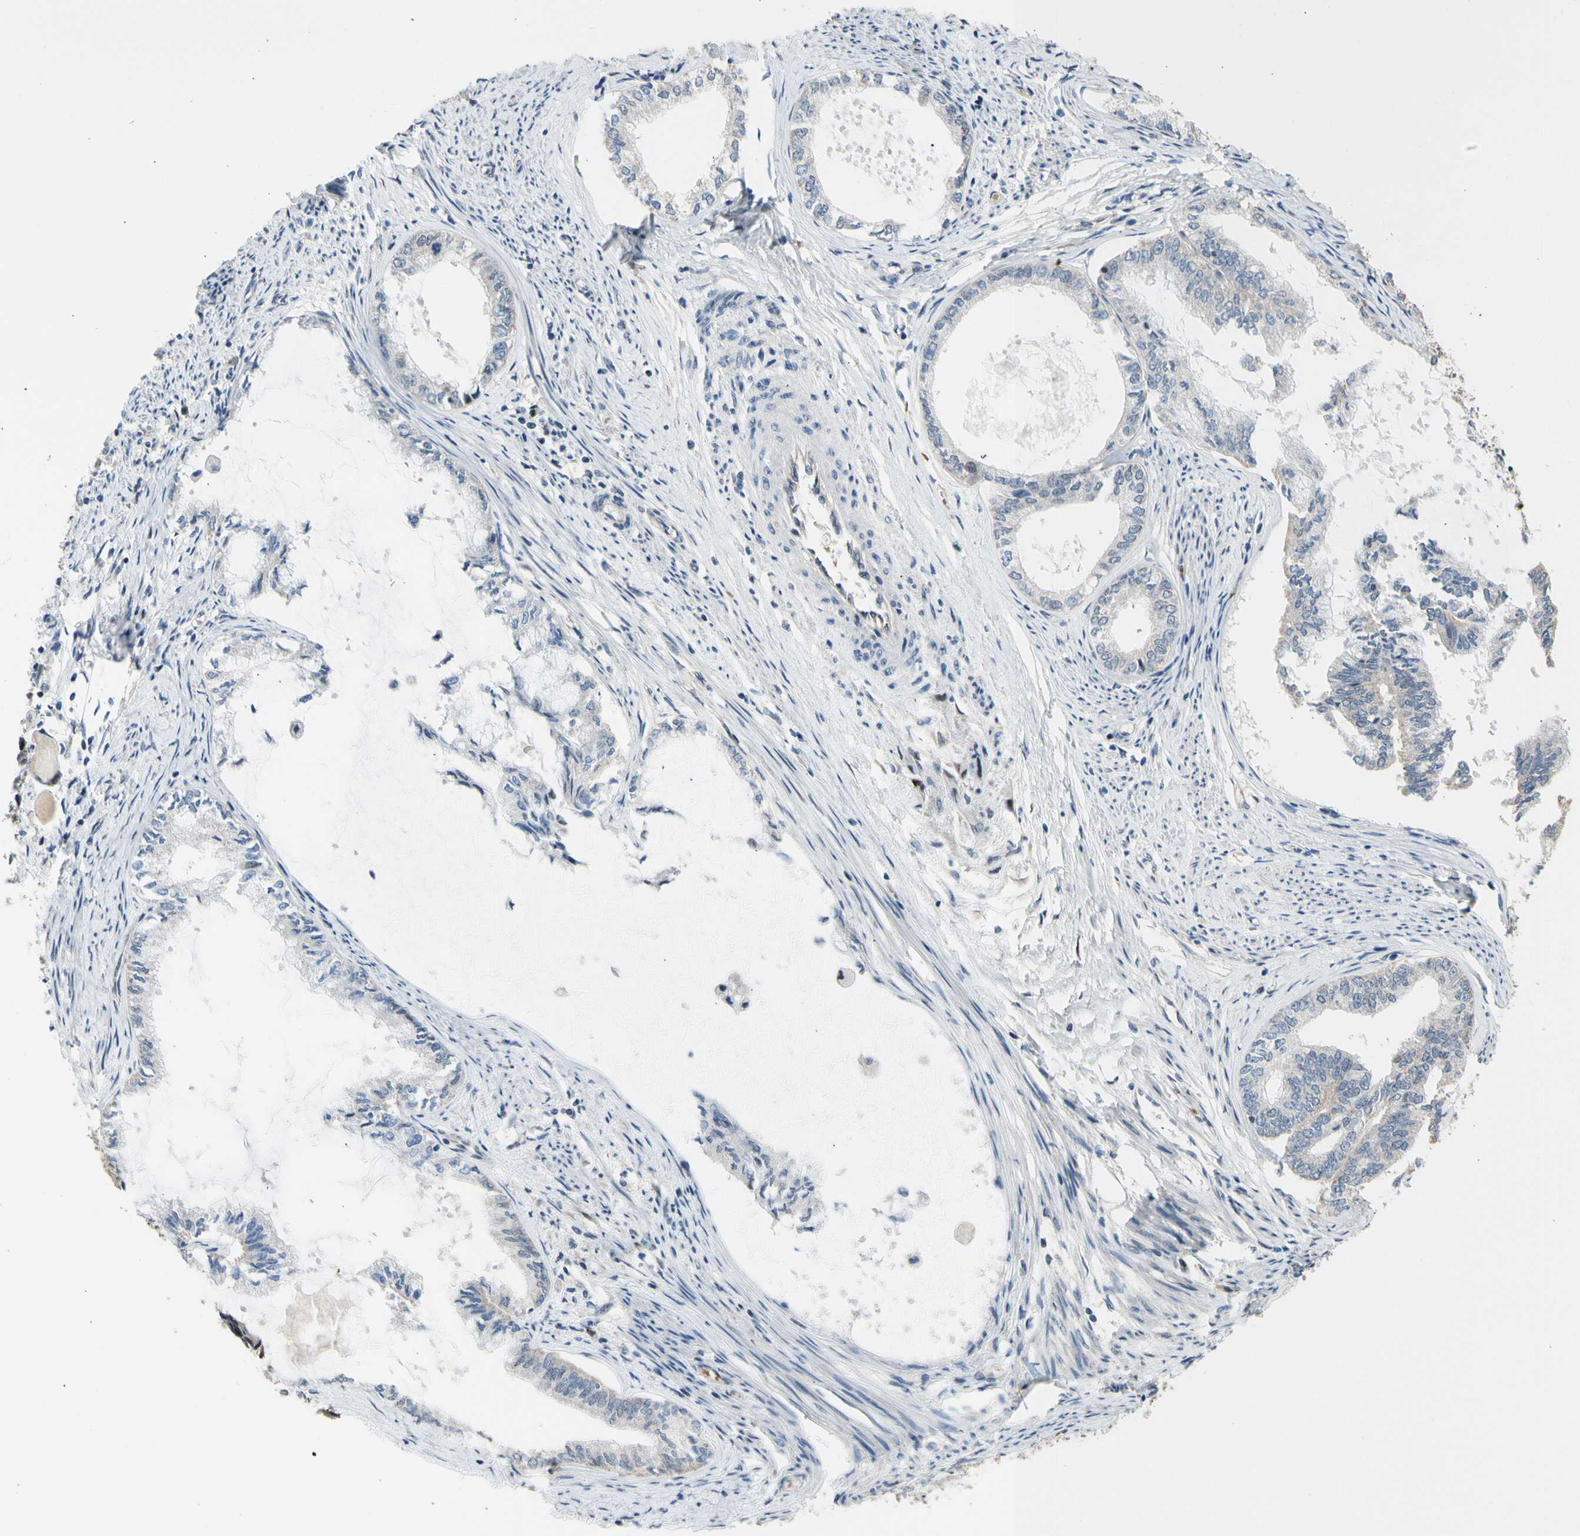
{"staining": {"intensity": "negative", "quantity": "none", "location": "none"}, "tissue": "endometrial cancer", "cell_type": "Tumor cells", "image_type": "cancer", "snomed": [{"axis": "morphology", "description": "Adenocarcinoma, NOS"}, {"axis": "topography", "description": "Endometrium"}], "caption": "The IHC micrograph has no significant staining in tumor cells of endometrial adenocarcinoma tissue.", "gene": "ZNF184", "patient": {"sex": "female", "age": 86}}